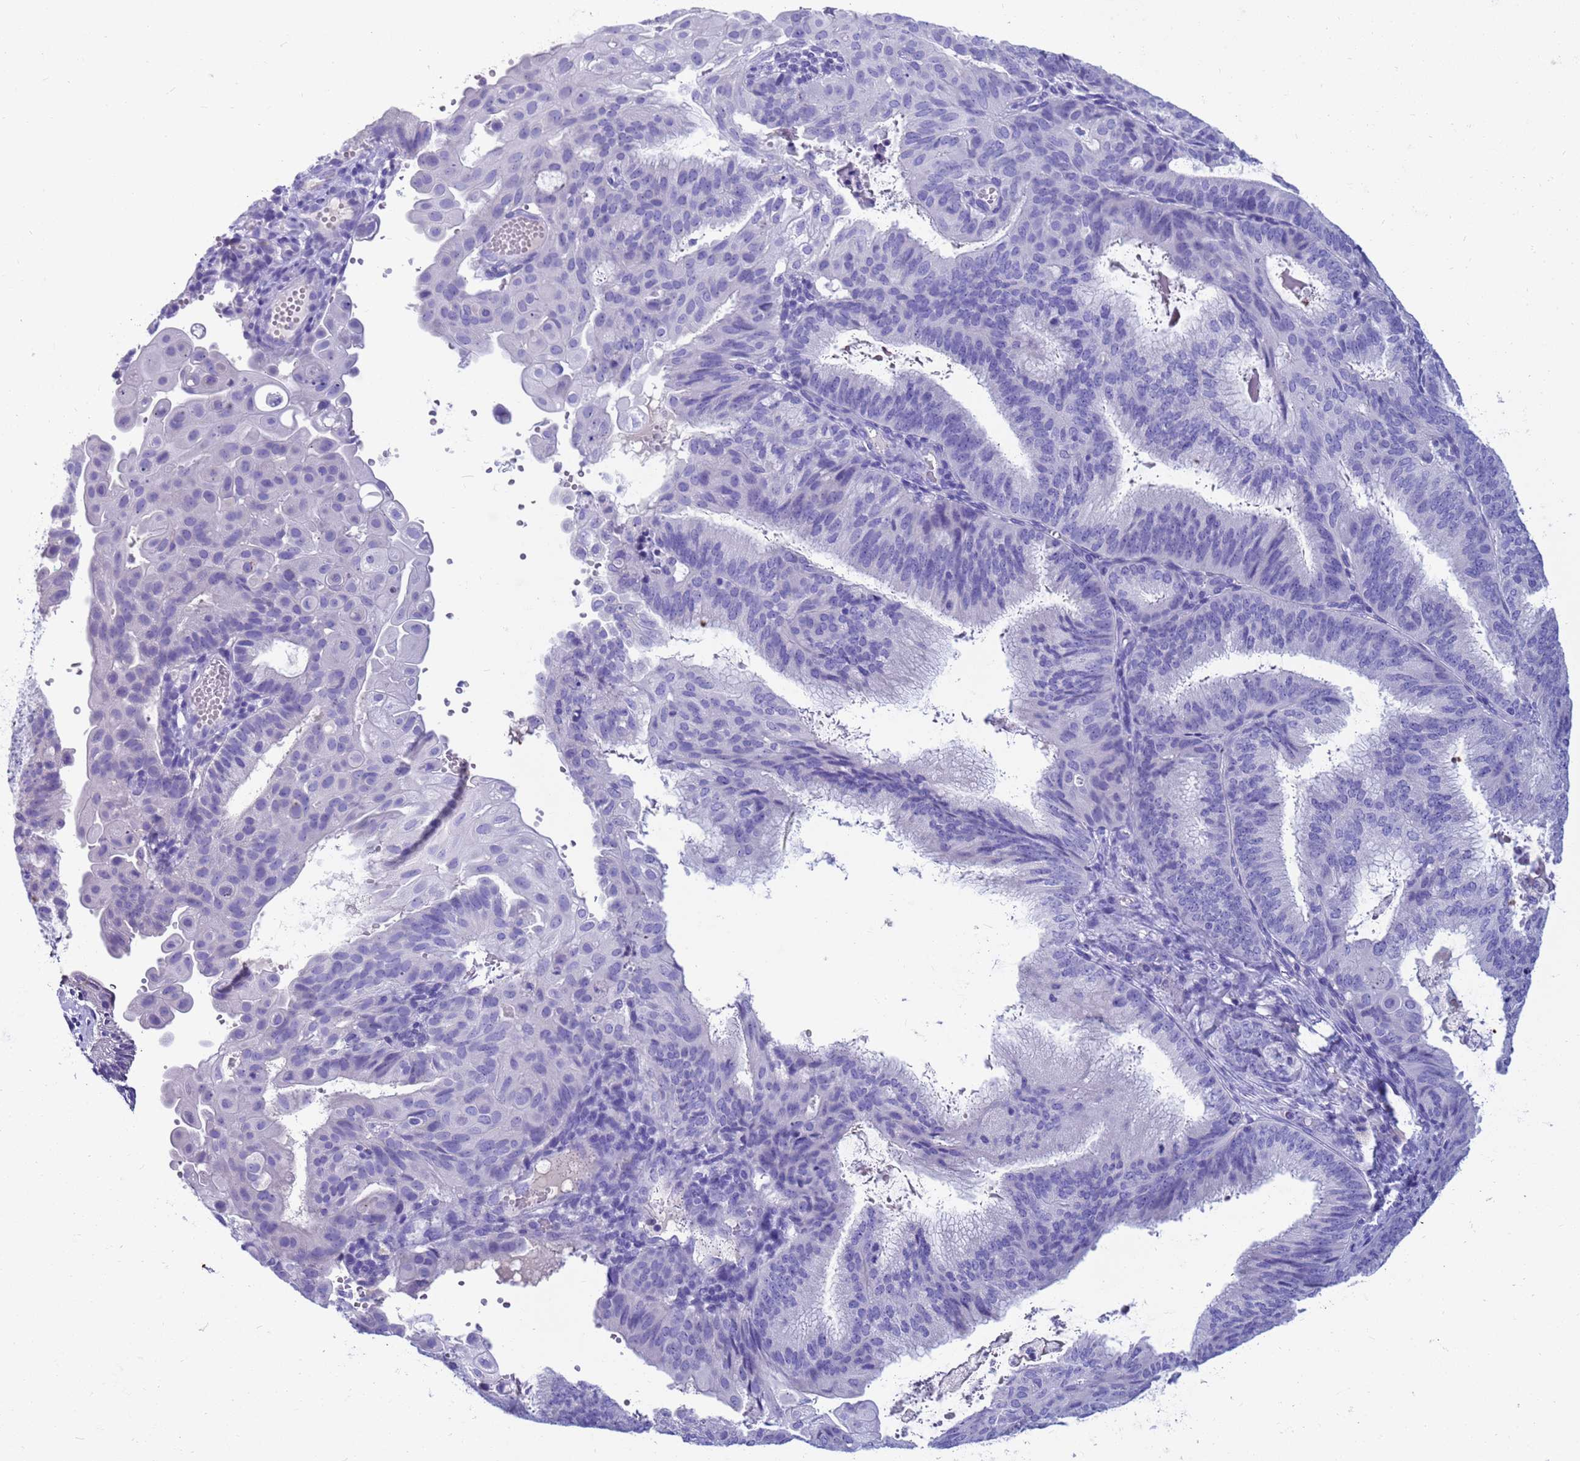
{"staining": {"intensity": "negative", "quantity": "none", "location": "none"}, "tissue": "endometrial cancer", "cell_type": "Tumor cells", "image_type": "cancer", "snomed": [{"axis": "morphology", "description": "Adenocarcinoma, NOS"}, {"axis": "topography", "description": "Endometrium"}], "caption": "DAB (3,3'-diaminobenzidine) immunohistochemical staining of human endometrial adenocarcinoma displays no significant expression in tumor cells. Brightfield microscopy of immunohistochemistry stained with DAB (3,3'-diaminobenzidine) (brown) and hematoxylin (blue), captured at high magnification.", "gene": "SYCN", "patient": {"sex": "female", "age": 49}}